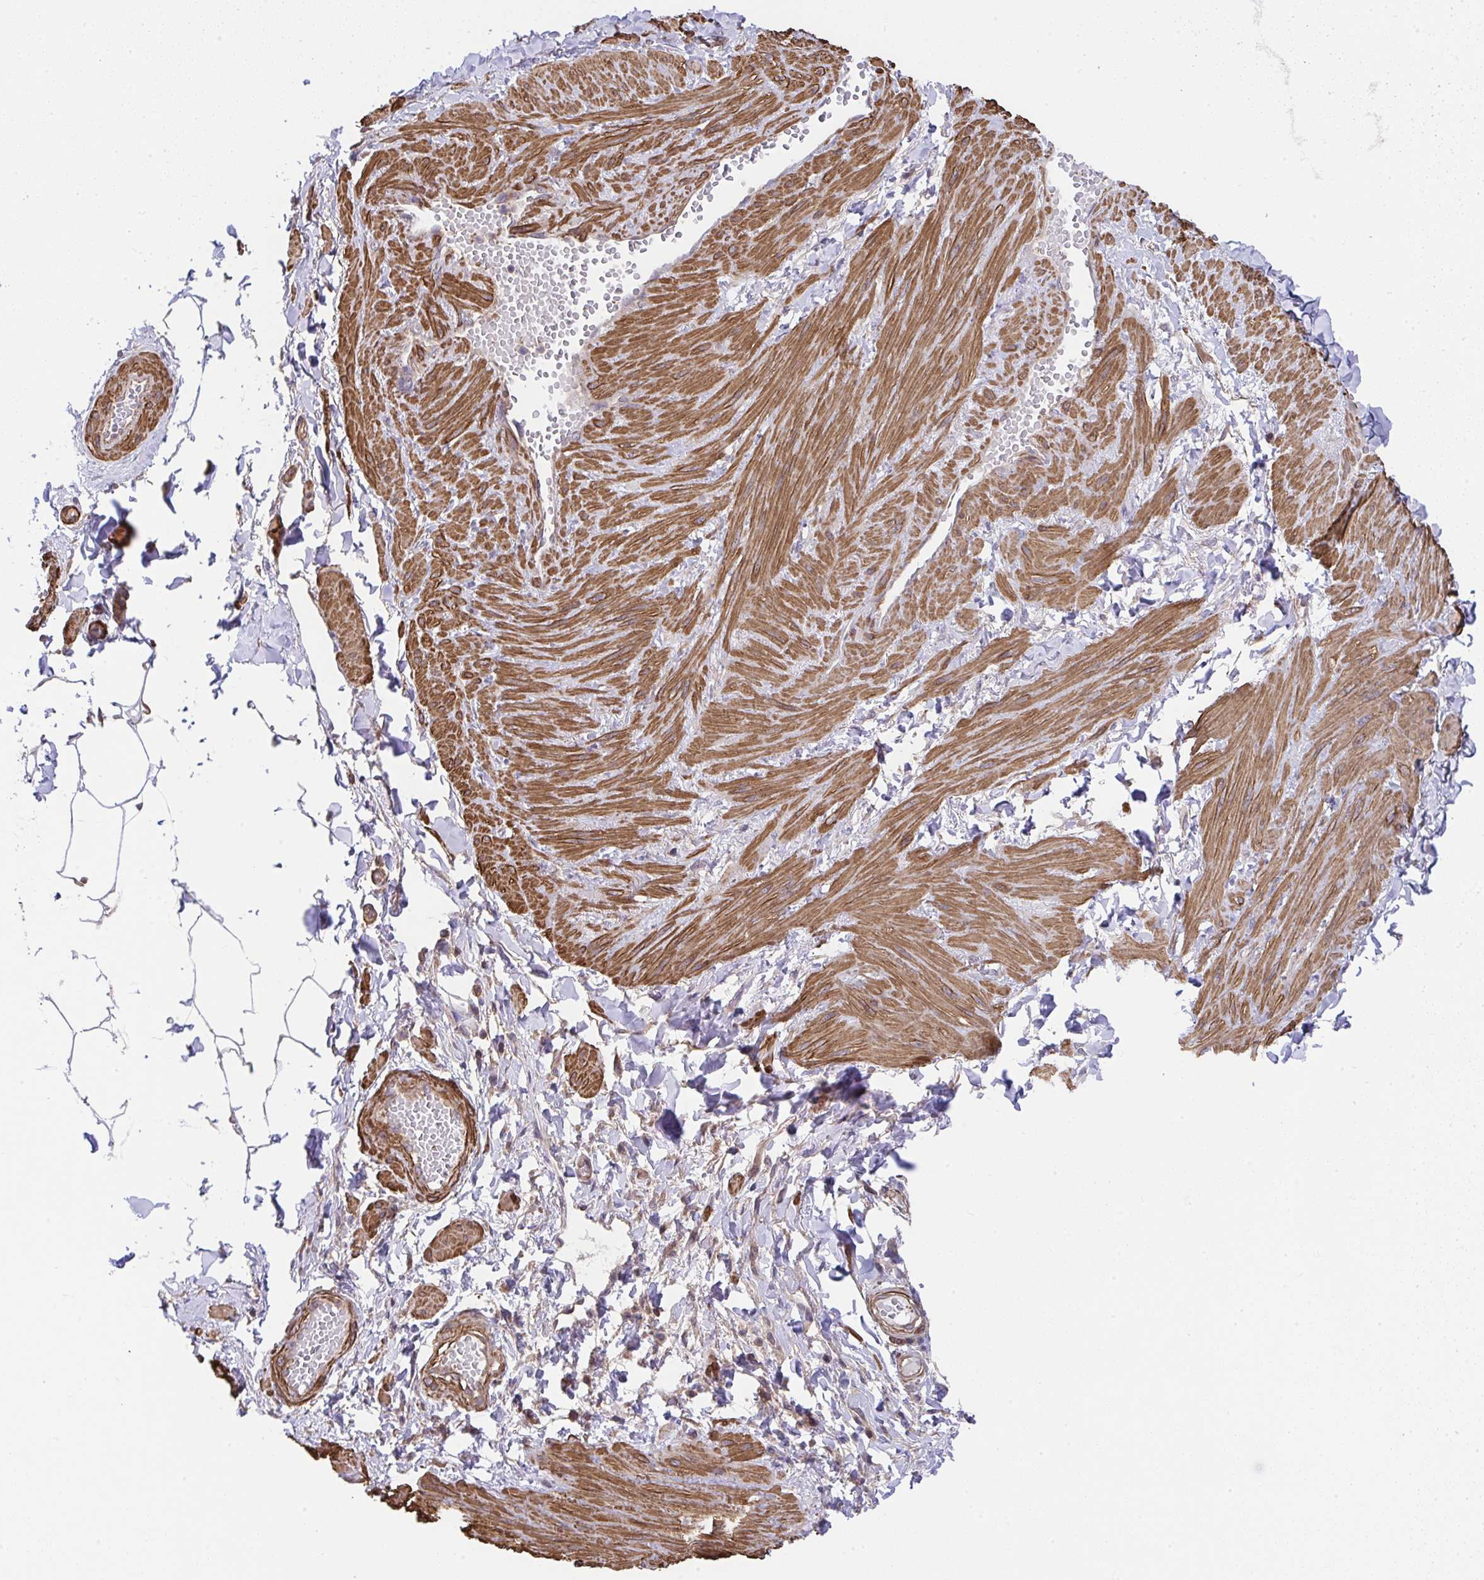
{"staining": {"intensity": "negative", "quantity": "none", "location": "none"}, "tissue": "adipose tissue", "cell_type": "Adipocytes", "image_type": "normal", "snomed": [{"axis": "morphology", "description": "Normal tissue, NOS"}, {"axis": "topography", "description": "Epididymis"}, {"axis": "topography", "description": "Peripheral nerve tissue"}], "caption": "Immunohistochemistry (IHC) image of normal adipose tissue: adipose tissue stained with DAB exhibits no significant protein staining in adipocytes.", "gene": "ZNF696", "patient": {"sex": "male", "age": 32}}